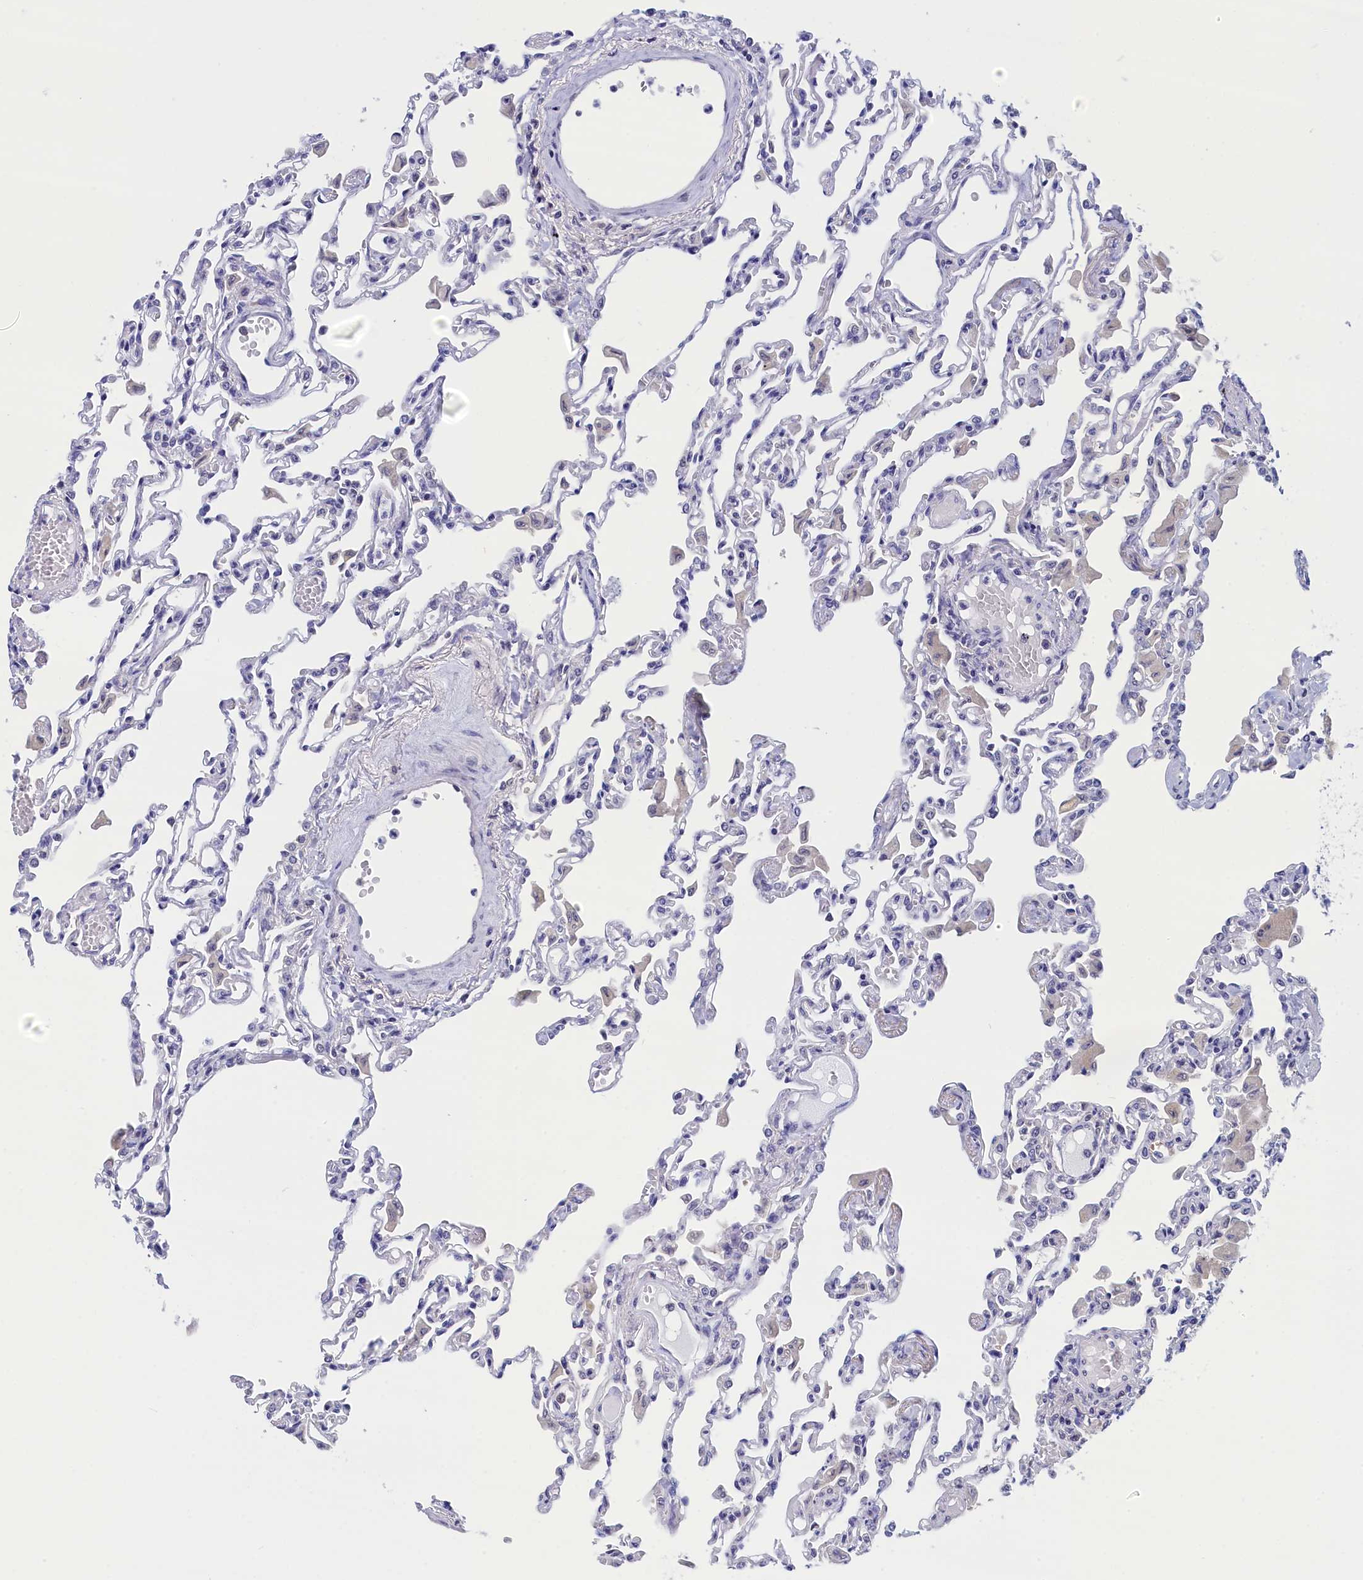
{"staining": {"intensity": "negative", "quantity": "none", "location": "none"}, "tissue": "lung", "cell_type": "Alveolar cells", "image_type": "normal", "snomed": [{"axis": "morphology", "description": "Normal tissue, NOS"}, {"axis": "topography", "description": "Bronchus"}, {"axis": "topography", "description": "Lung"}], "caption": "Immunohistochemistry of benign human lung demonstrates no positivity in alveolar cells.", "gene": "PGP", "patient": {"sex": "female", "age": 49}}